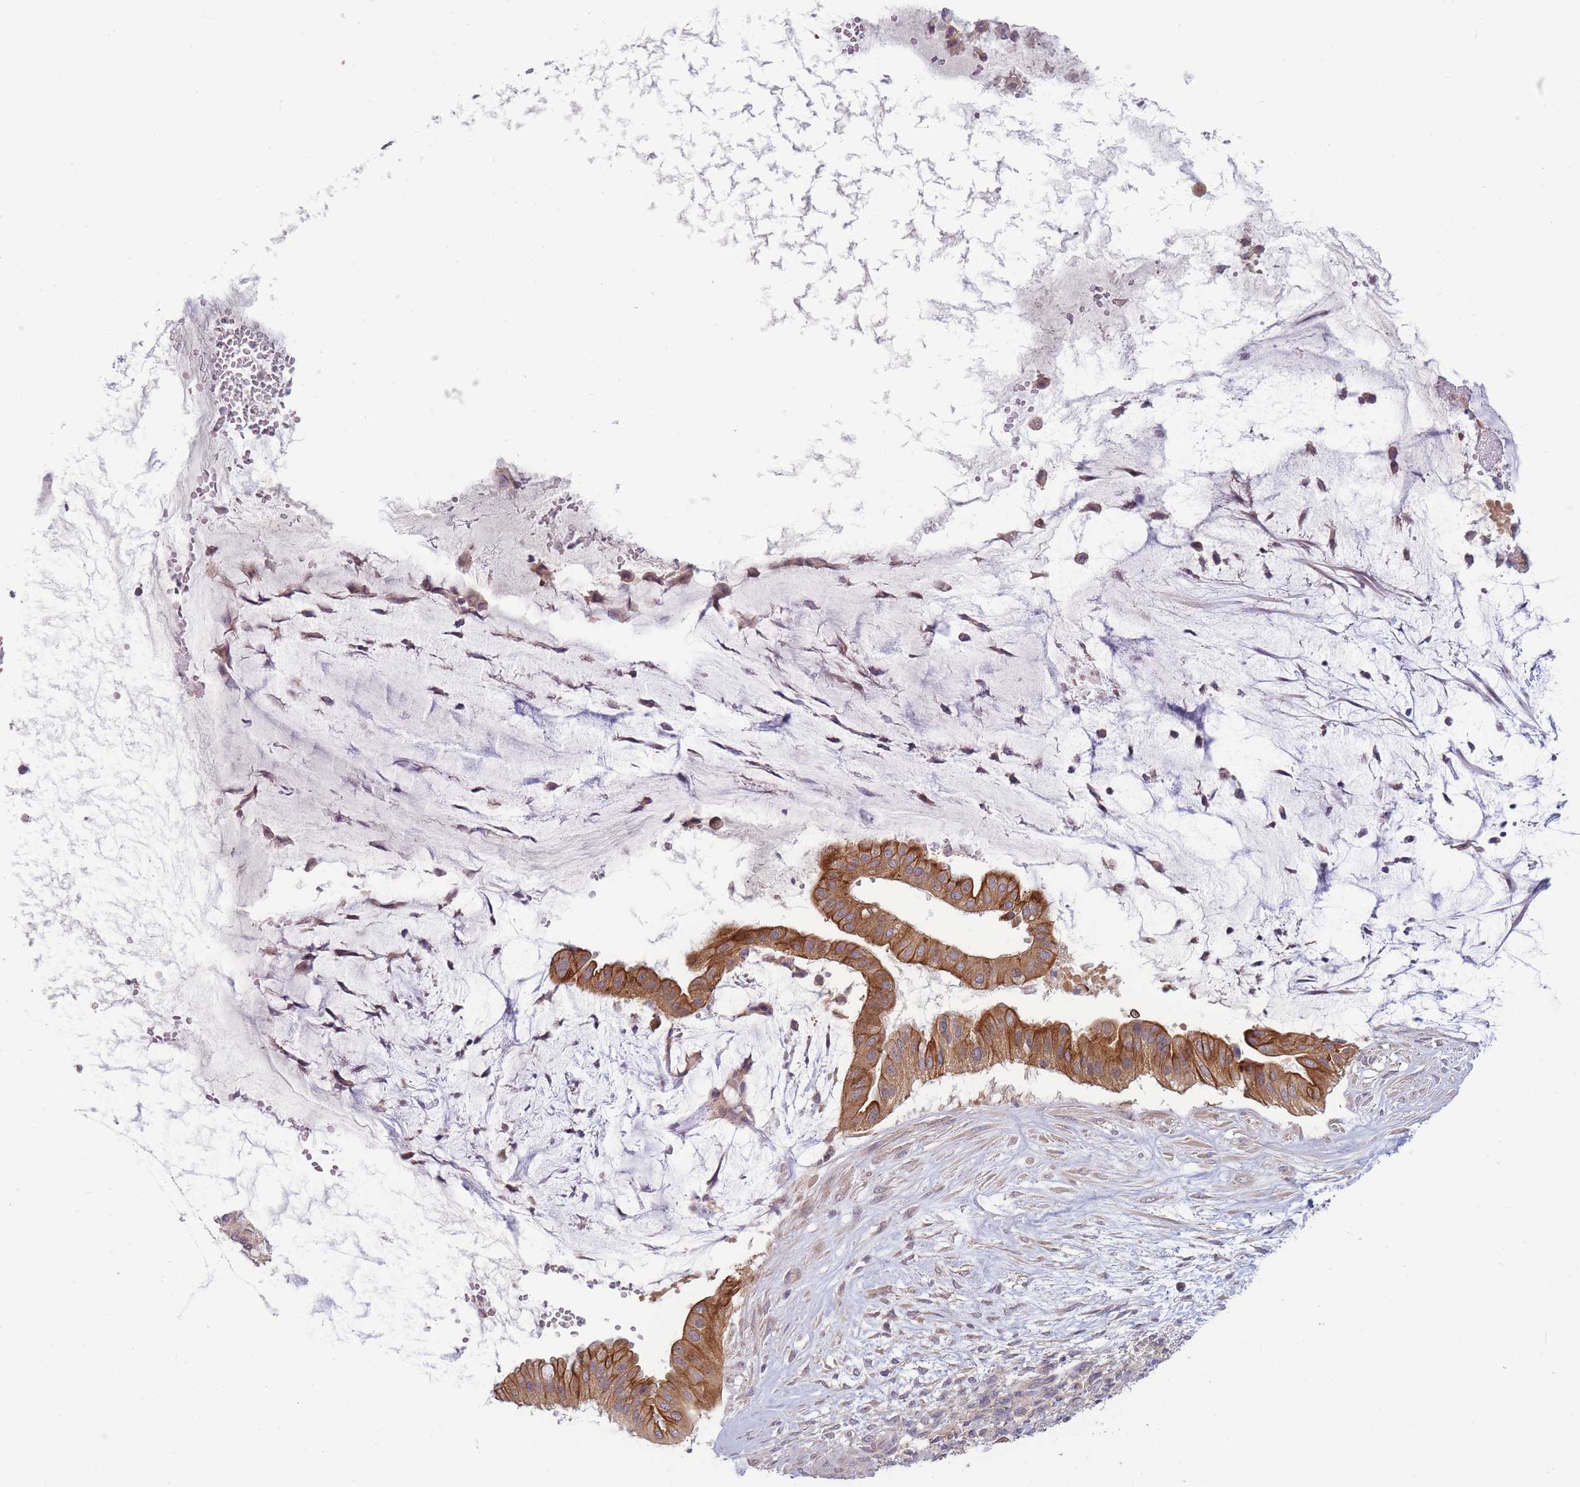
{"staining": {"intensity": "strong", "quantity": ">75%", "location": "cytoplasmic/membranous"}, "tissue": "ovarian cancer", "cell_type": "Tumor cells", "image_type": "cancer", "snomed": [{"axis": "morphology", "description": "Cystadenocarcinoma, mucinous, NOS"}, {"axis": "topography", "description": "Ovary"}], "caption": "High-magnification brightfield microscopy of ovarian mucinous cystadenocarcinoma stained with DAB (3,3'-diaminobenzidine) (brown) and counterstained with hematoxylin (blue). tumor cells exhibit strong cytoplasmic/membranous staining is seen in approximately>75% of cells.", "gene": "PFDN6", "patient": {"sex": "female", "age": 73}}